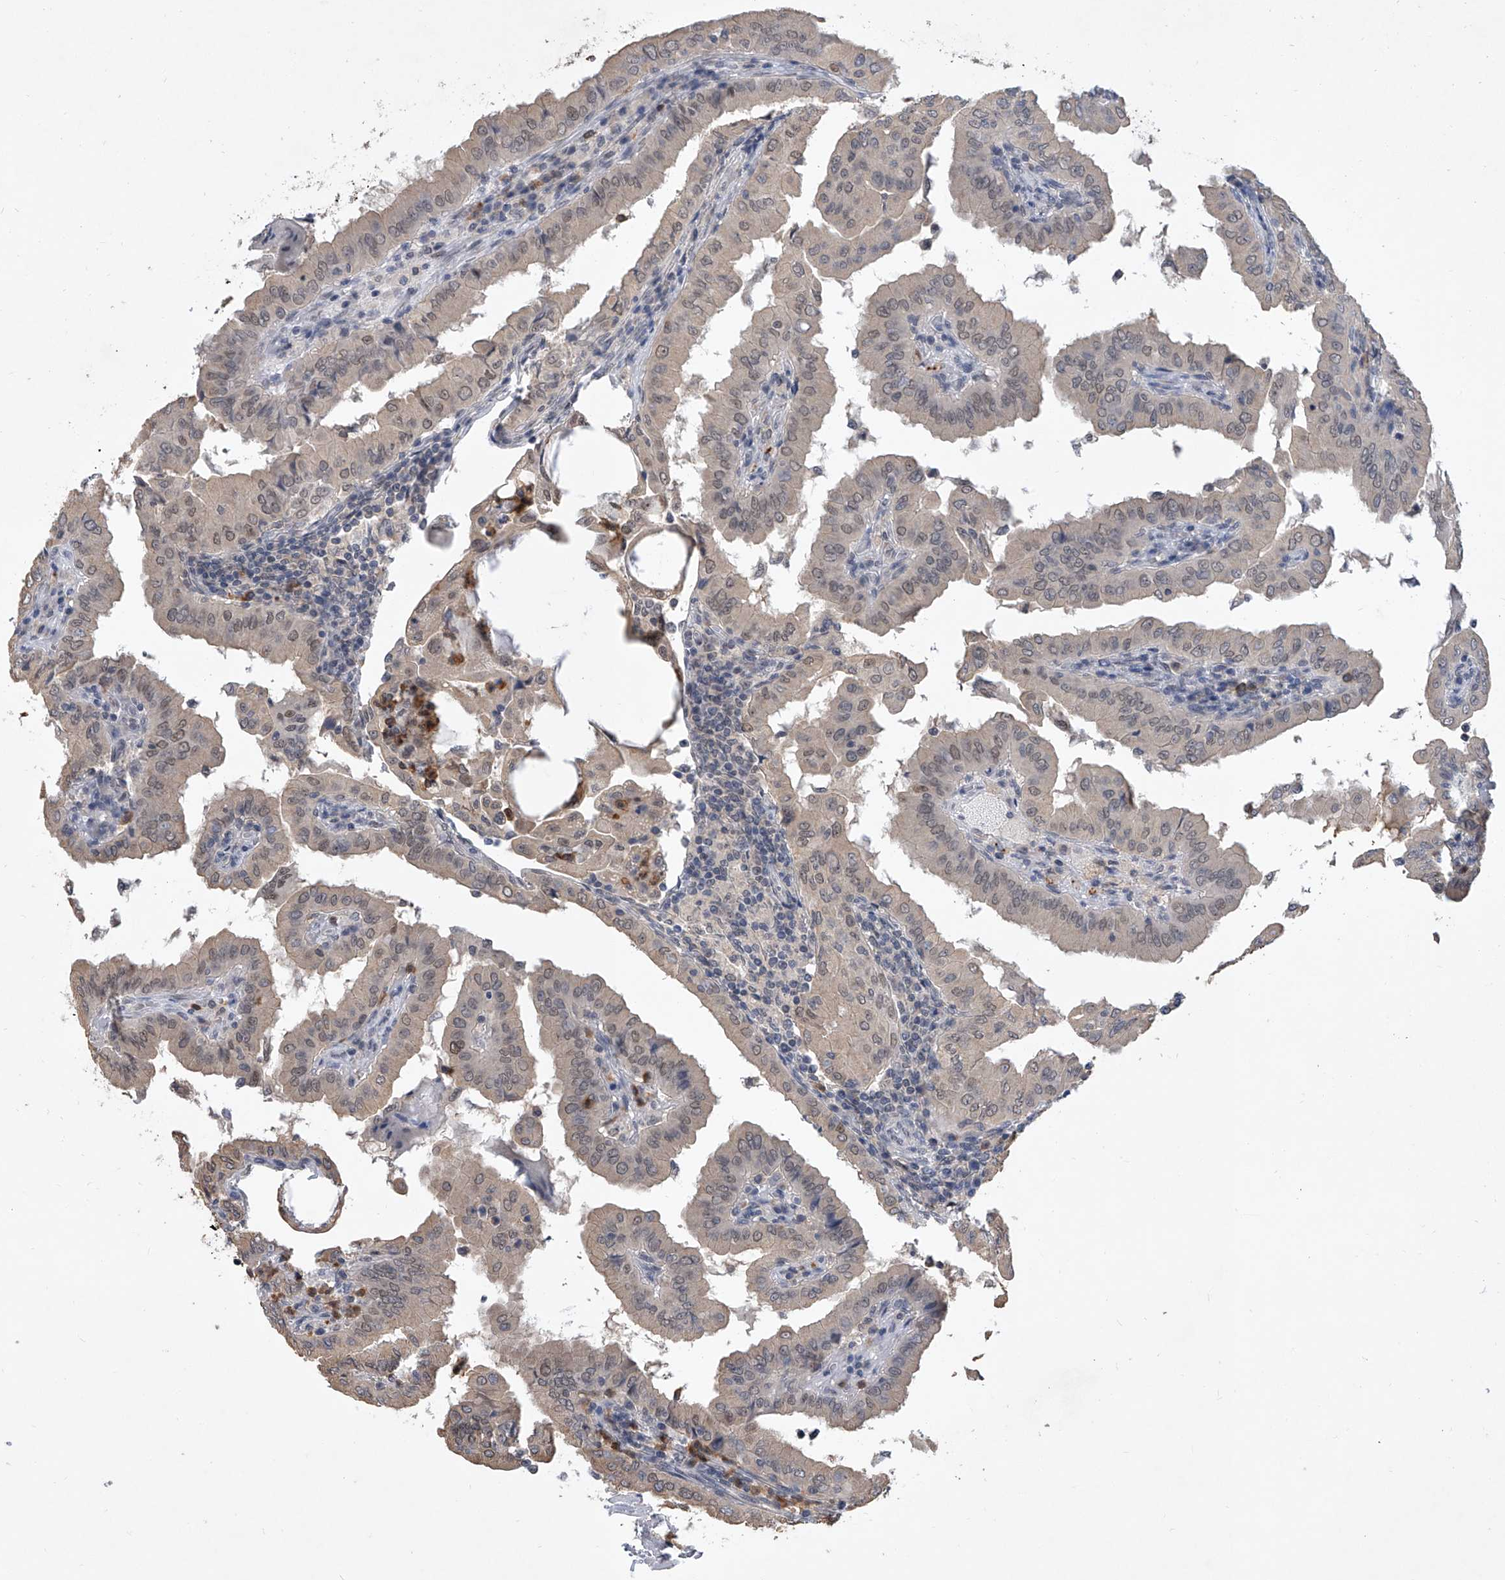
{"staining": {"intensity": "weak", "quantity": "<25%", "location": "nuclear"}, "tissue": "thyroid cancer", "cell_type": "Tumor cells", "image_type": "cancer", "snomed": [{"axis": "morphology", "description": "Papillary adenocarcinoma, NOS"}, {"axis": "topography", "description": "Thyroid gland"}], "caption": "Thyroid cancer stained for a protein using IHC reveals no staining tumor cells.", "gene": "BHLHE23", "patient": {"sex": "male", "age": 33}}